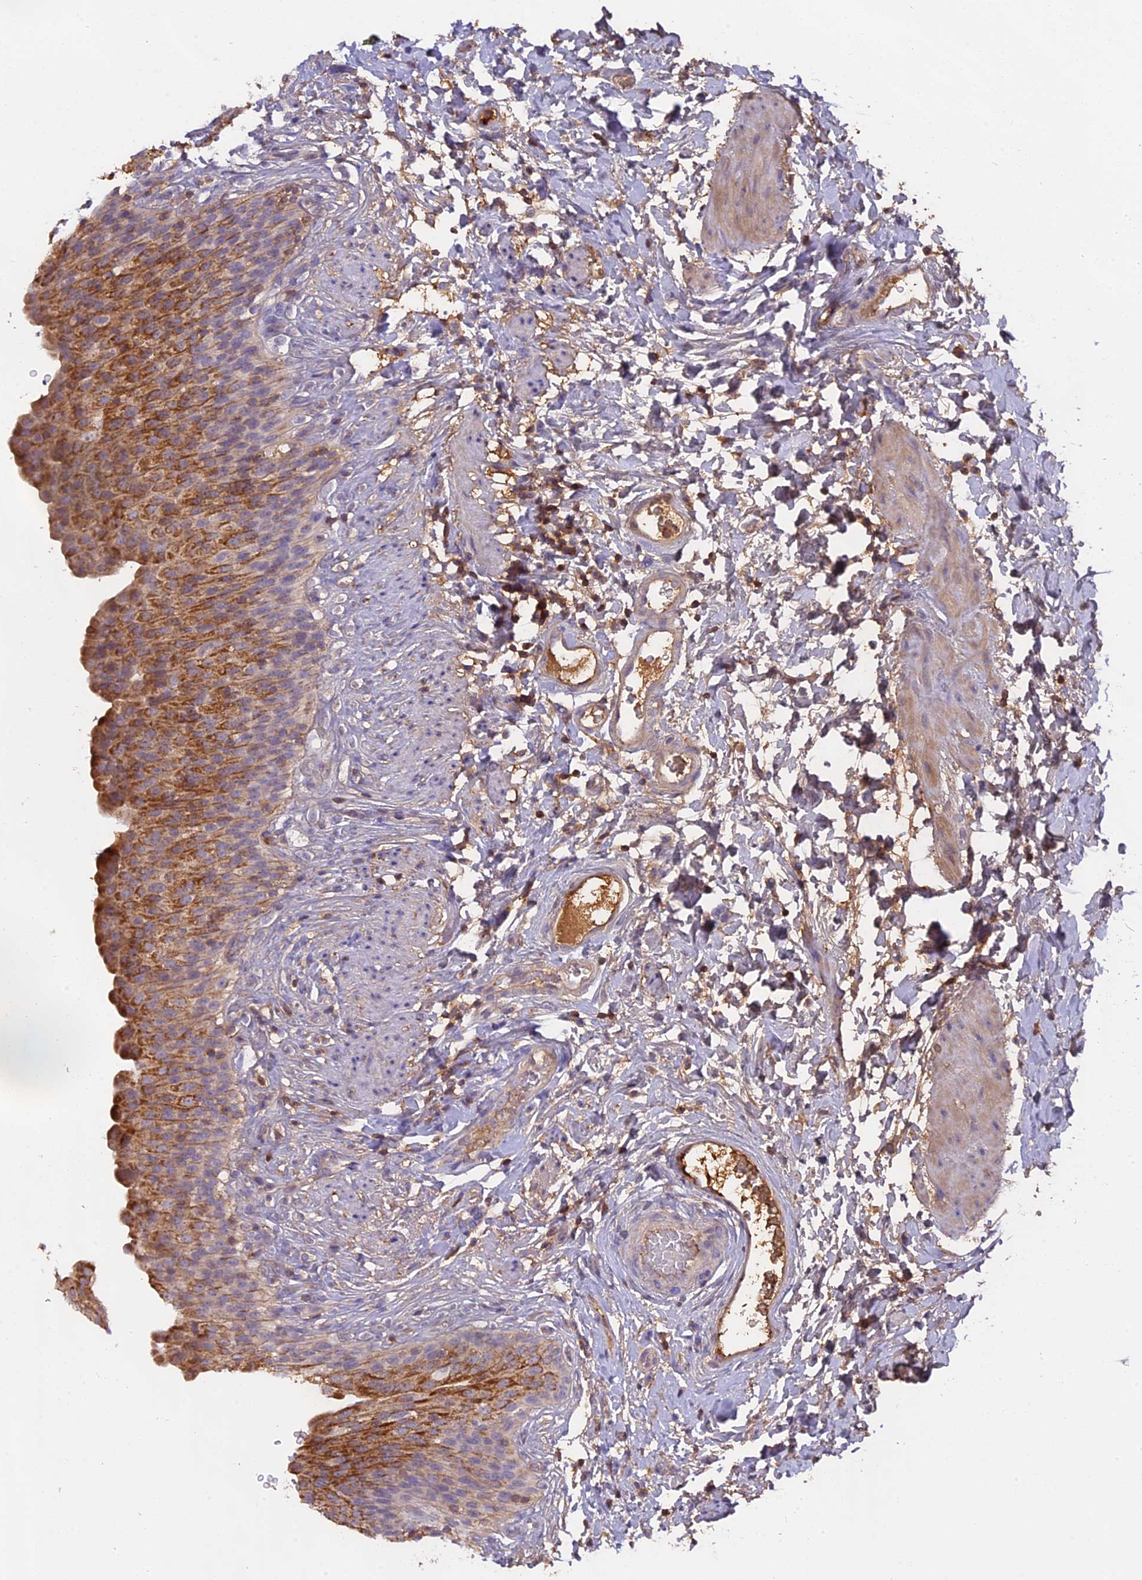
{"staining": {"intensity": "moderate", "quantity": "25%-75%", "location": "cytoplasmic/membranous"}, "tissue": "urinary bladder", "cell_type": "Urothelial cells", "image_type": "normal", "snomed": [{"axis": "morphology", "description": "Normal tissue, NOS"}, {"axis": "topography", "description": "Urinary bladder"}], "caption": "A high-resolution histopathology image shows immunohistochemistry (IHC) staining of unremarkable urinary bladder, which exhibits moderate cytoplasmic/membranous staining in approximately 25%-75% of urothelial cells. The staining was performed using DAB, with brown indicating positive protein expression. Nuclei are stained blue with hematoxylin.", "gene": "CFAP119", "patient": {"sex": "female", "age": 79}}